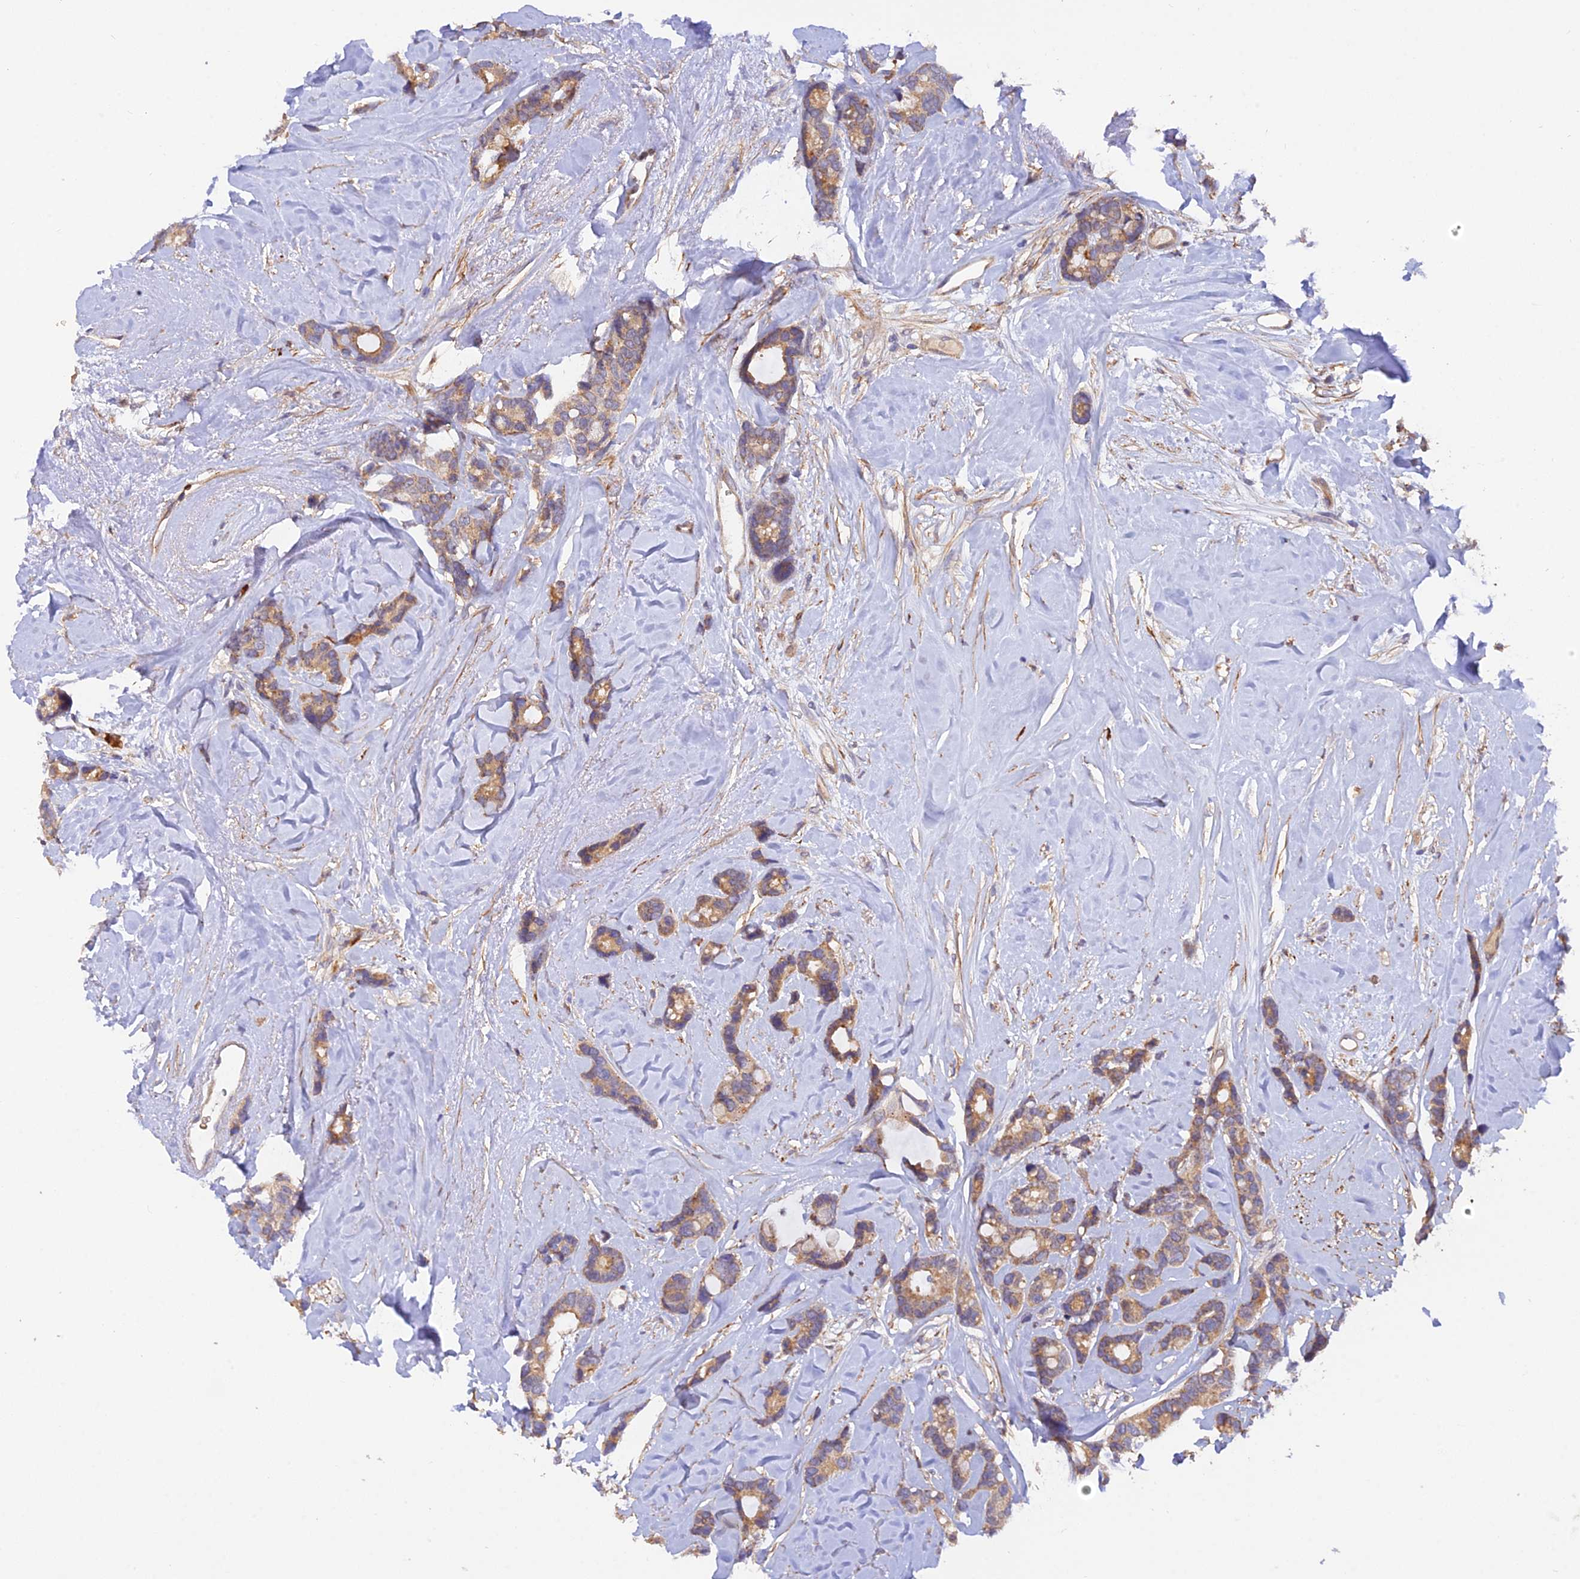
{"staining": {"intensity": "moderate", "quantity": ">75%", "location": "cytoplasmic/membranous"}, "tissue": "breast cancer", "cell_type": "Tumor cells", "image_type": "cancer", "snomed": [{"axis": "morphology", "description": "Duct carcinoma"}, {"axis": "topography", "description": "Breast"}], "caption": "The image shows staining of breast cancer, revealing moderate cytoplasmic/membranous protein expression (brown color) within tumor cells.", "gene": "WDFY4", "patient": {"sex": "female", "age": 87}}